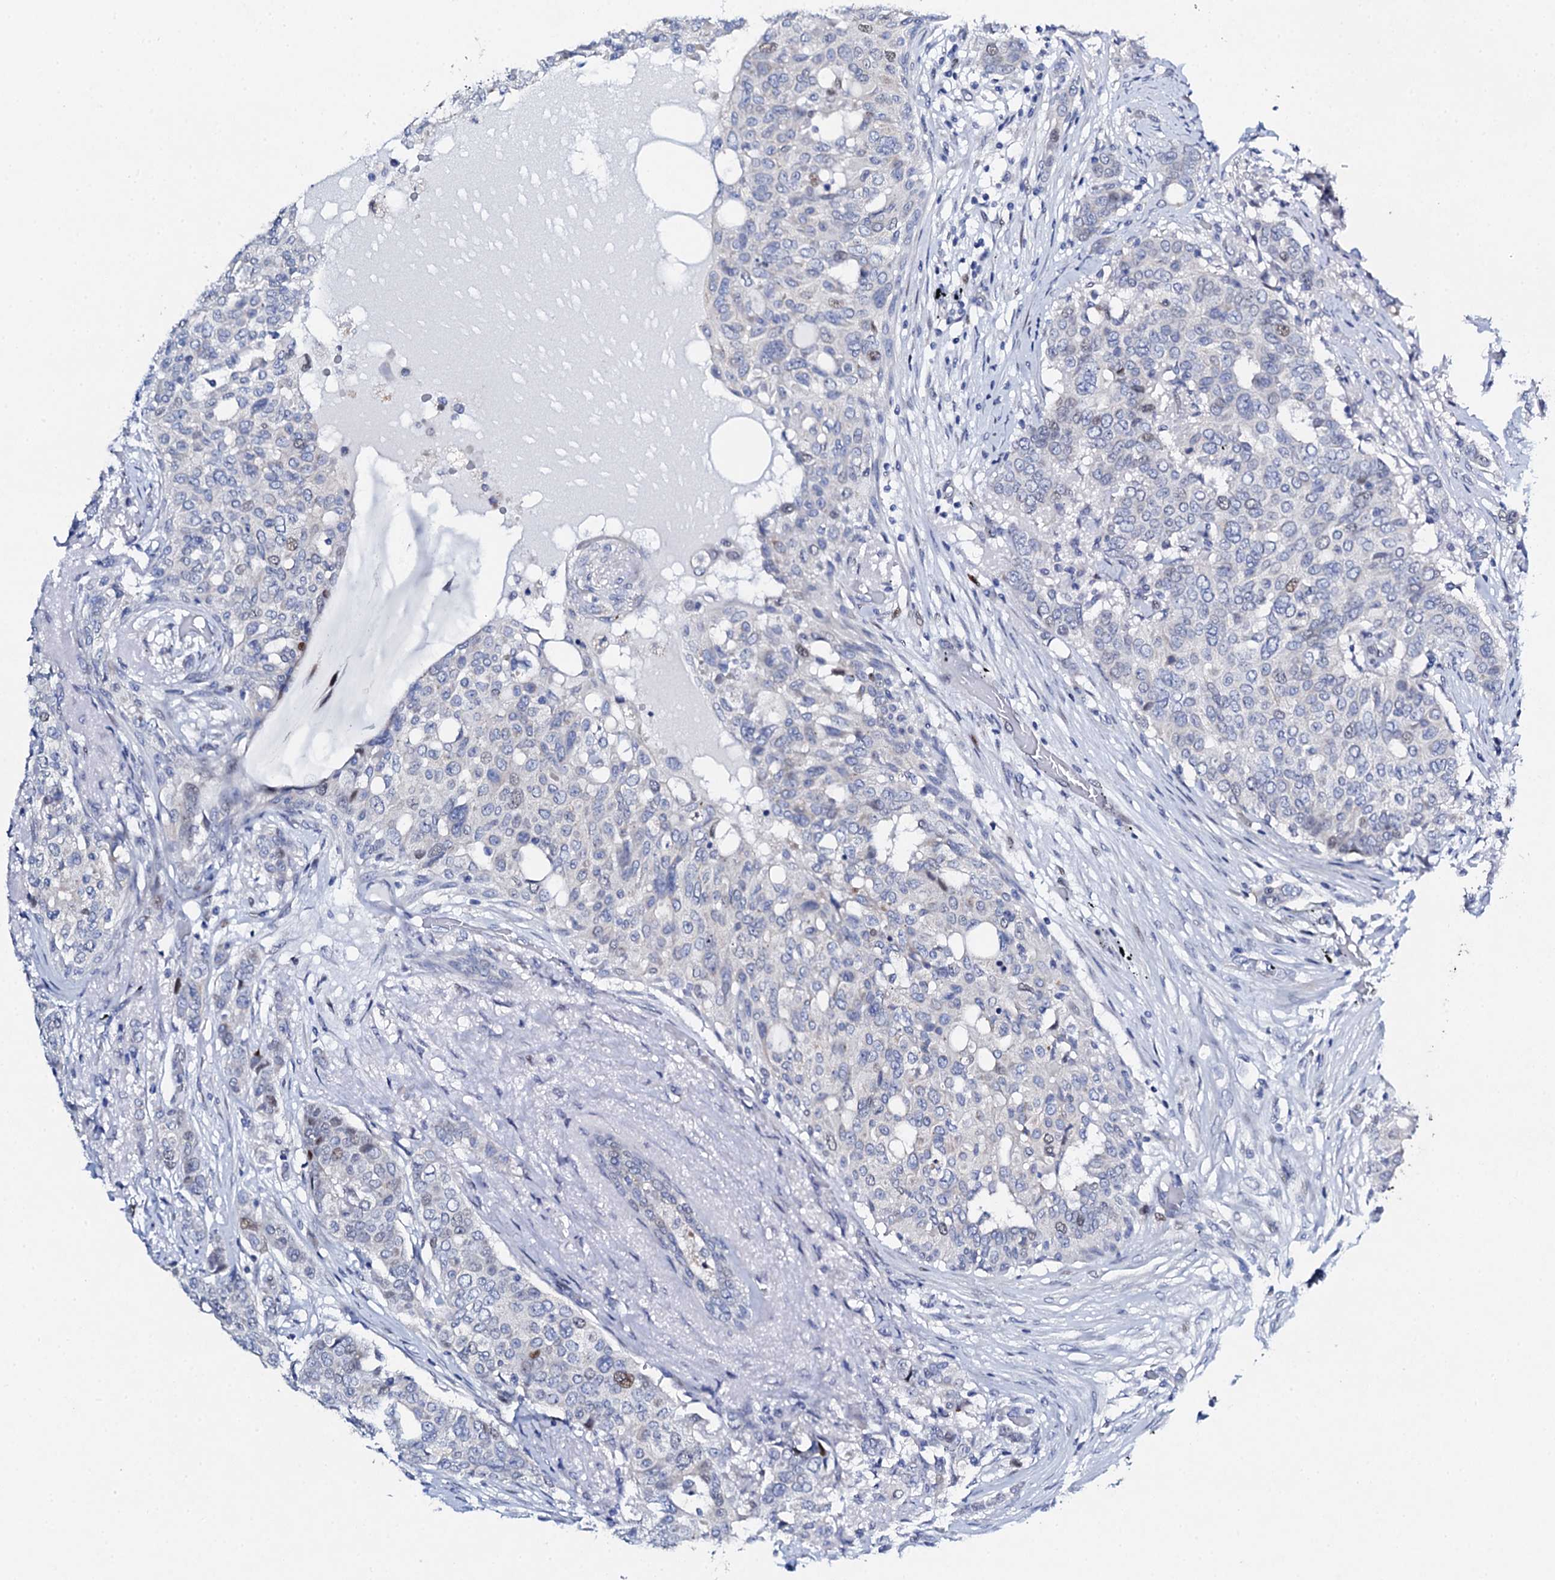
{"staining": {"intensity": "moderate", "quantity": "<25%", "location": "nuclear"}, "tissue": "breast cancer", "cell_type": "Tumor cells", "image_type": "cancer", "snomed": [{"axis": "morphology", "description": "Lobular carcinoma"}, {"axis": "topography", "description": "Breast"}], "caption": "This photomicrograph reveals IHC staining of human breast cancer (lobular carcinoma), with low moderate nuclear positivity in approximately <25% of tumor cells.", "gene": "NUDT13", "patient": {"sex": "female", "age": 51}}